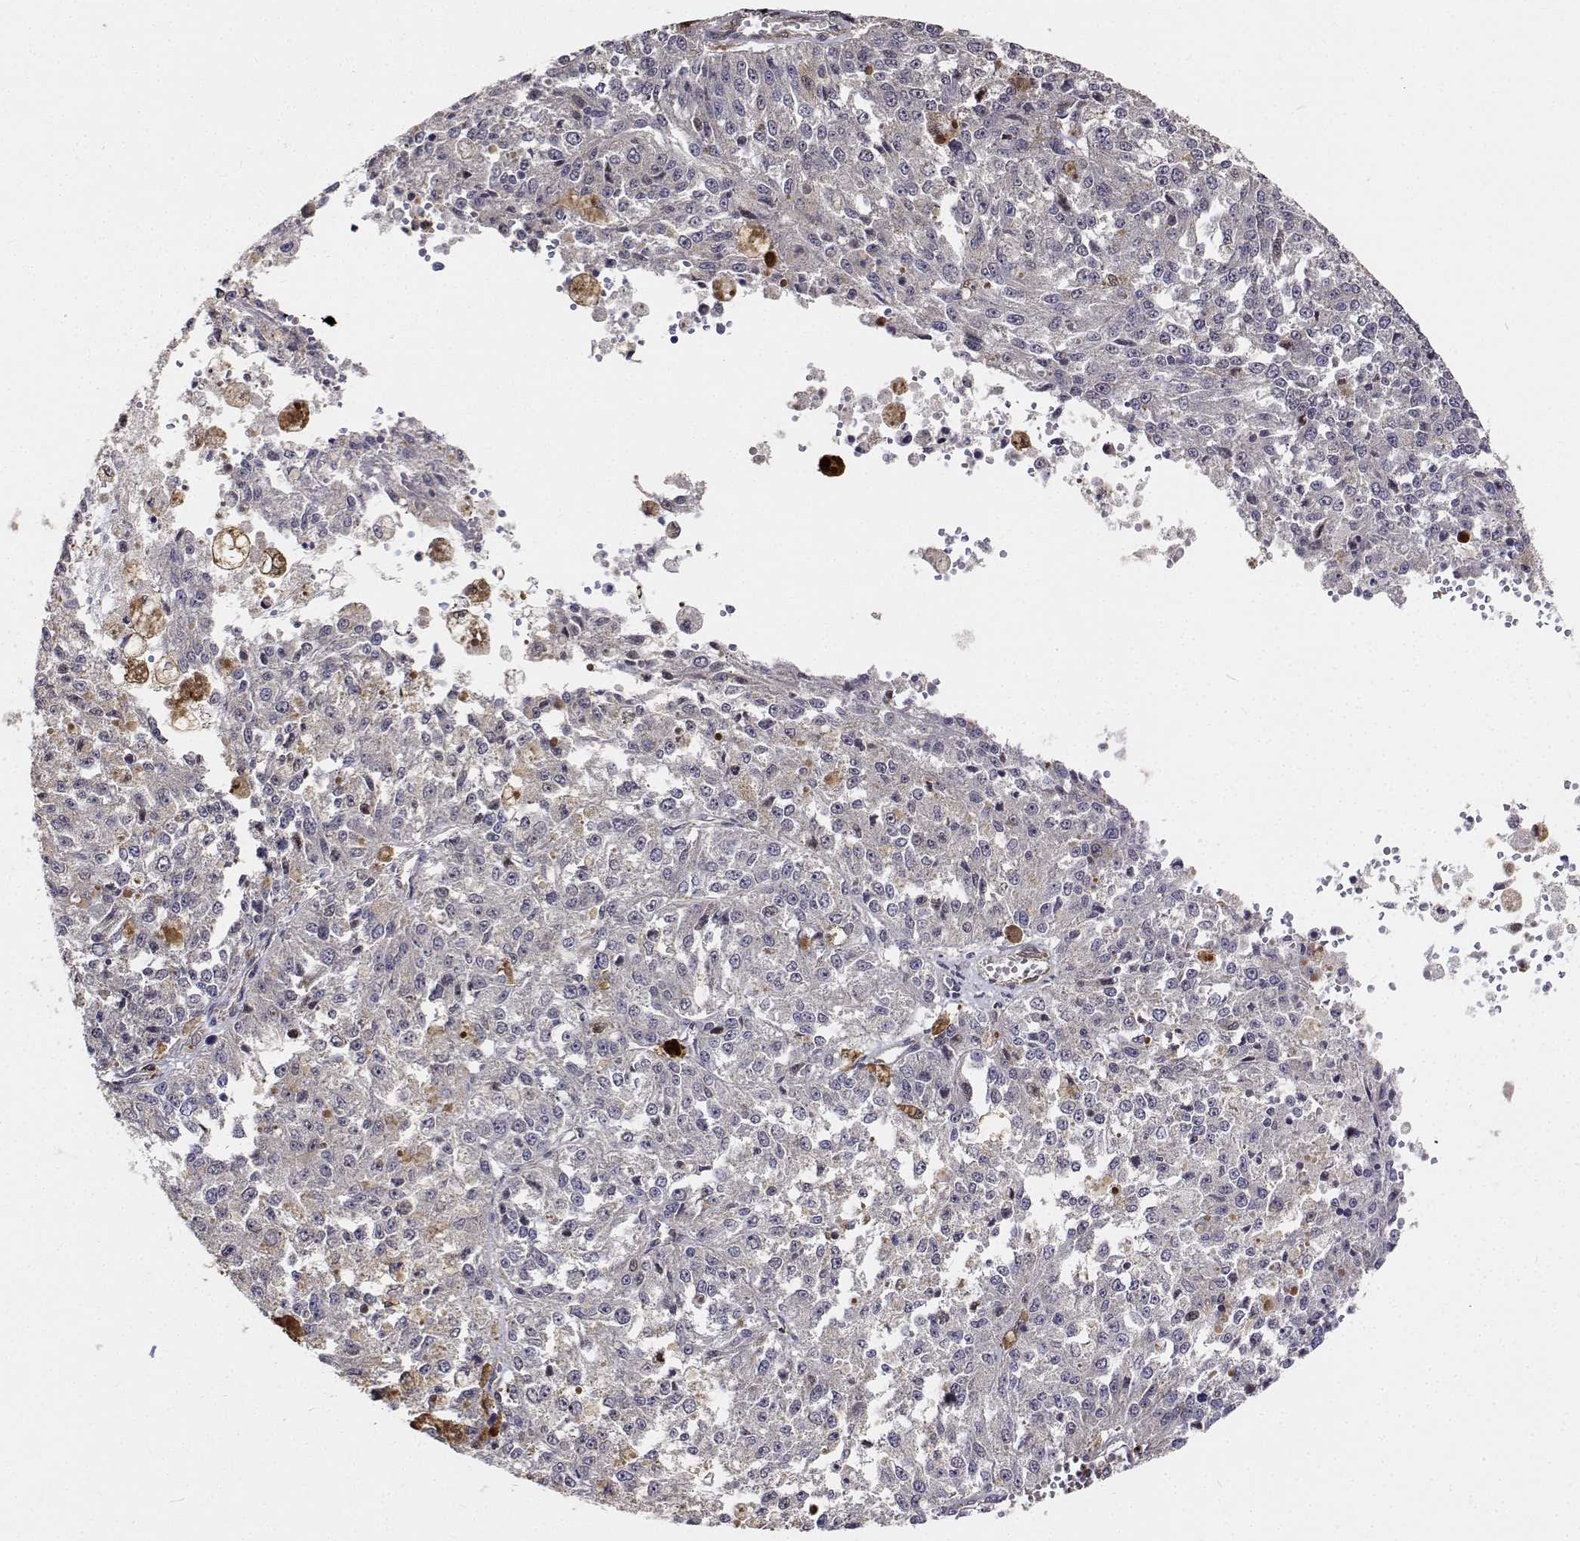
{"staining": {"intensity": "negative", "quantity": "none", "location": "none"}, "tissue": "melanoma", "cell_type": "Tumor cells", "image_type": "cancer", "snomed": [{"axis": "morphology", "description": "Malignant melanoma, Metastatic site"}, {"axis": "topography", "description": "Lymph node"}], "caption": "An IHC histopathology image of malignant melanoma (metastatic site) is shown. There is no staining in tumor cells of malignant melanoma (metastatic site). (DAB (3,3'-diaminobenzidine) immunohistochemistry (IHC) with hematoxylin counter stain).", "gene": "PCID2", "patient": {"sex": "female", "age": 64}}